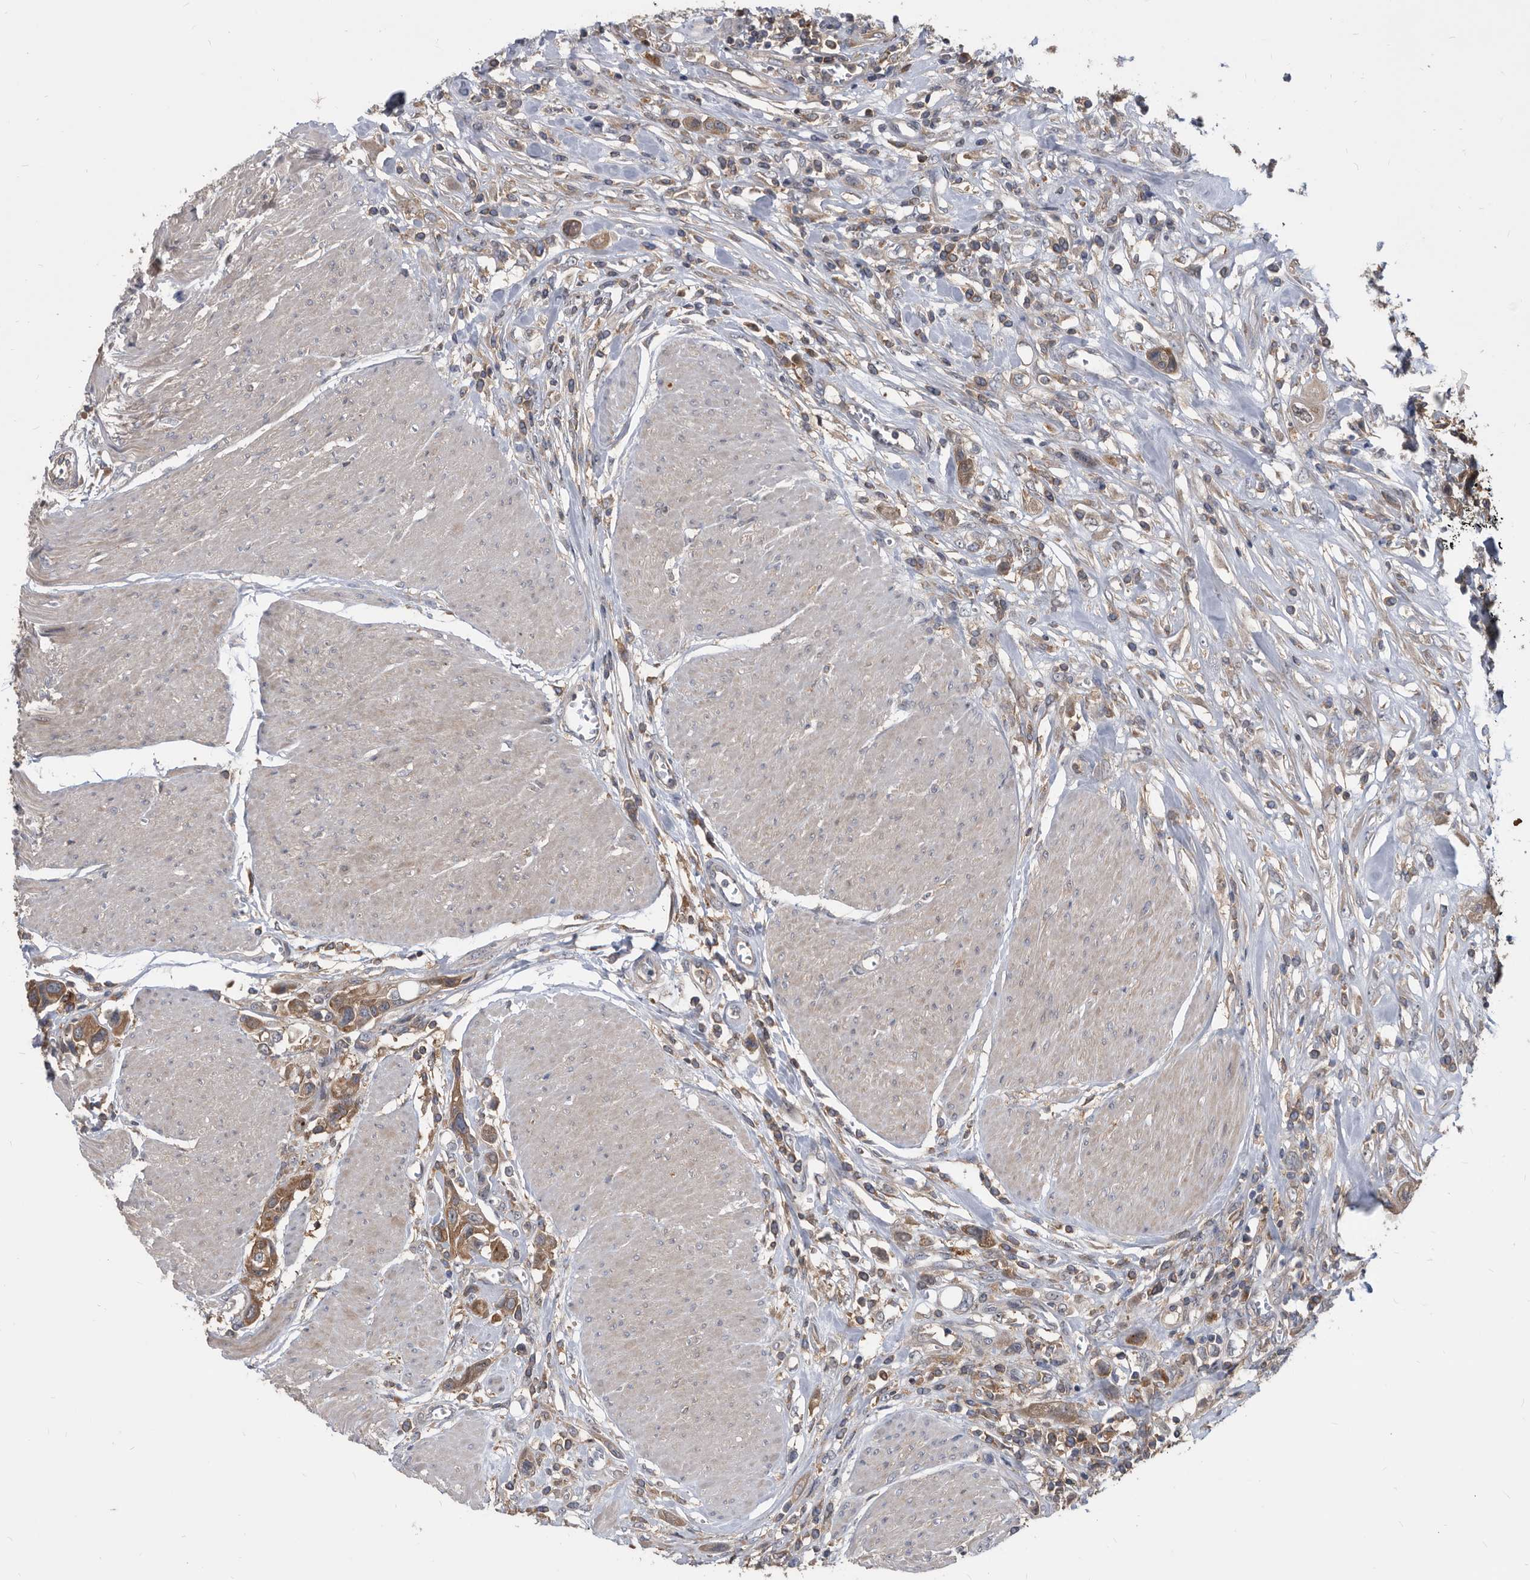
{"staining": {"intensity": "weak", "quantity": ">75%", "location": "cytoplasmic/membranous"}, "tissue": "urothelial cancer", "cell_type": "Tumor cells", "image_type": "cancer", "snomed": [{"axis": "morphology", "description": "Urothelial carcinoma, High grade"}, {"axis": "topography", "description": "Urinary bladder"}], "caption": "Human urothelial carcinoma (high-grade) stained with a protein marker exhibits weak staining in tumor cells.", "gene": "APEH", "patient": {"sex": "male", "age": 50}}